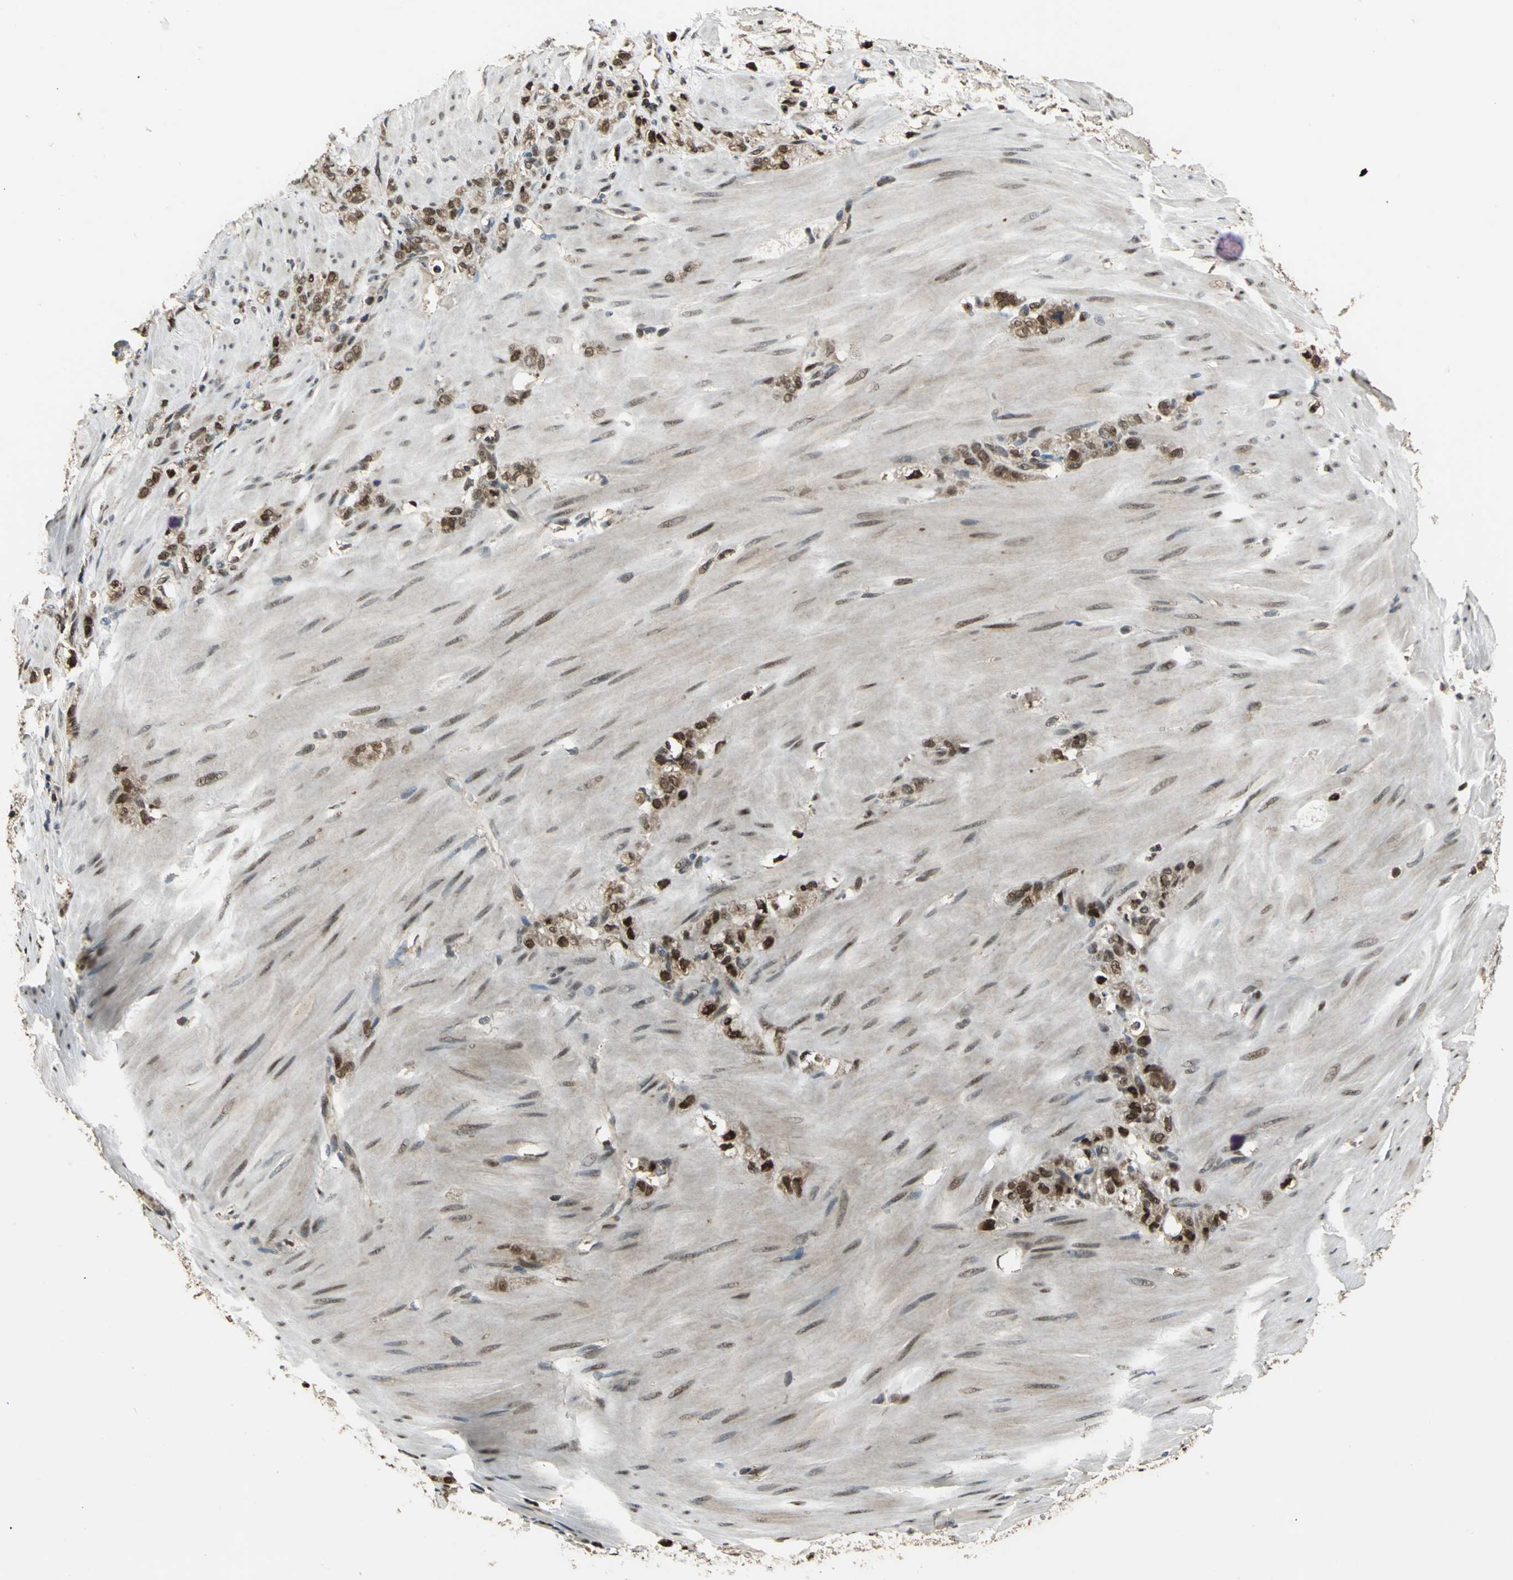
{"staining": {"intensity": "moderate", "quantity": ">75%", "location": "nuclear"}, "tissue": "stomach cancer", "cell_type": "Tumor cells", "image_type": "cancer", "snomed": [{"axis": "morphology", "description": "Adenocarcinoma, NOS"}, {"axis": "topography", "description": "Stomach"}], "caption": "Immunohistochemical staining of stomach cancer exhibits medium levels of moderate nuclear protein positivity in approximately >75% of tumor cells.", "gene": "MIS18BP1", "patient": {"sex": "male", "age": 82}}